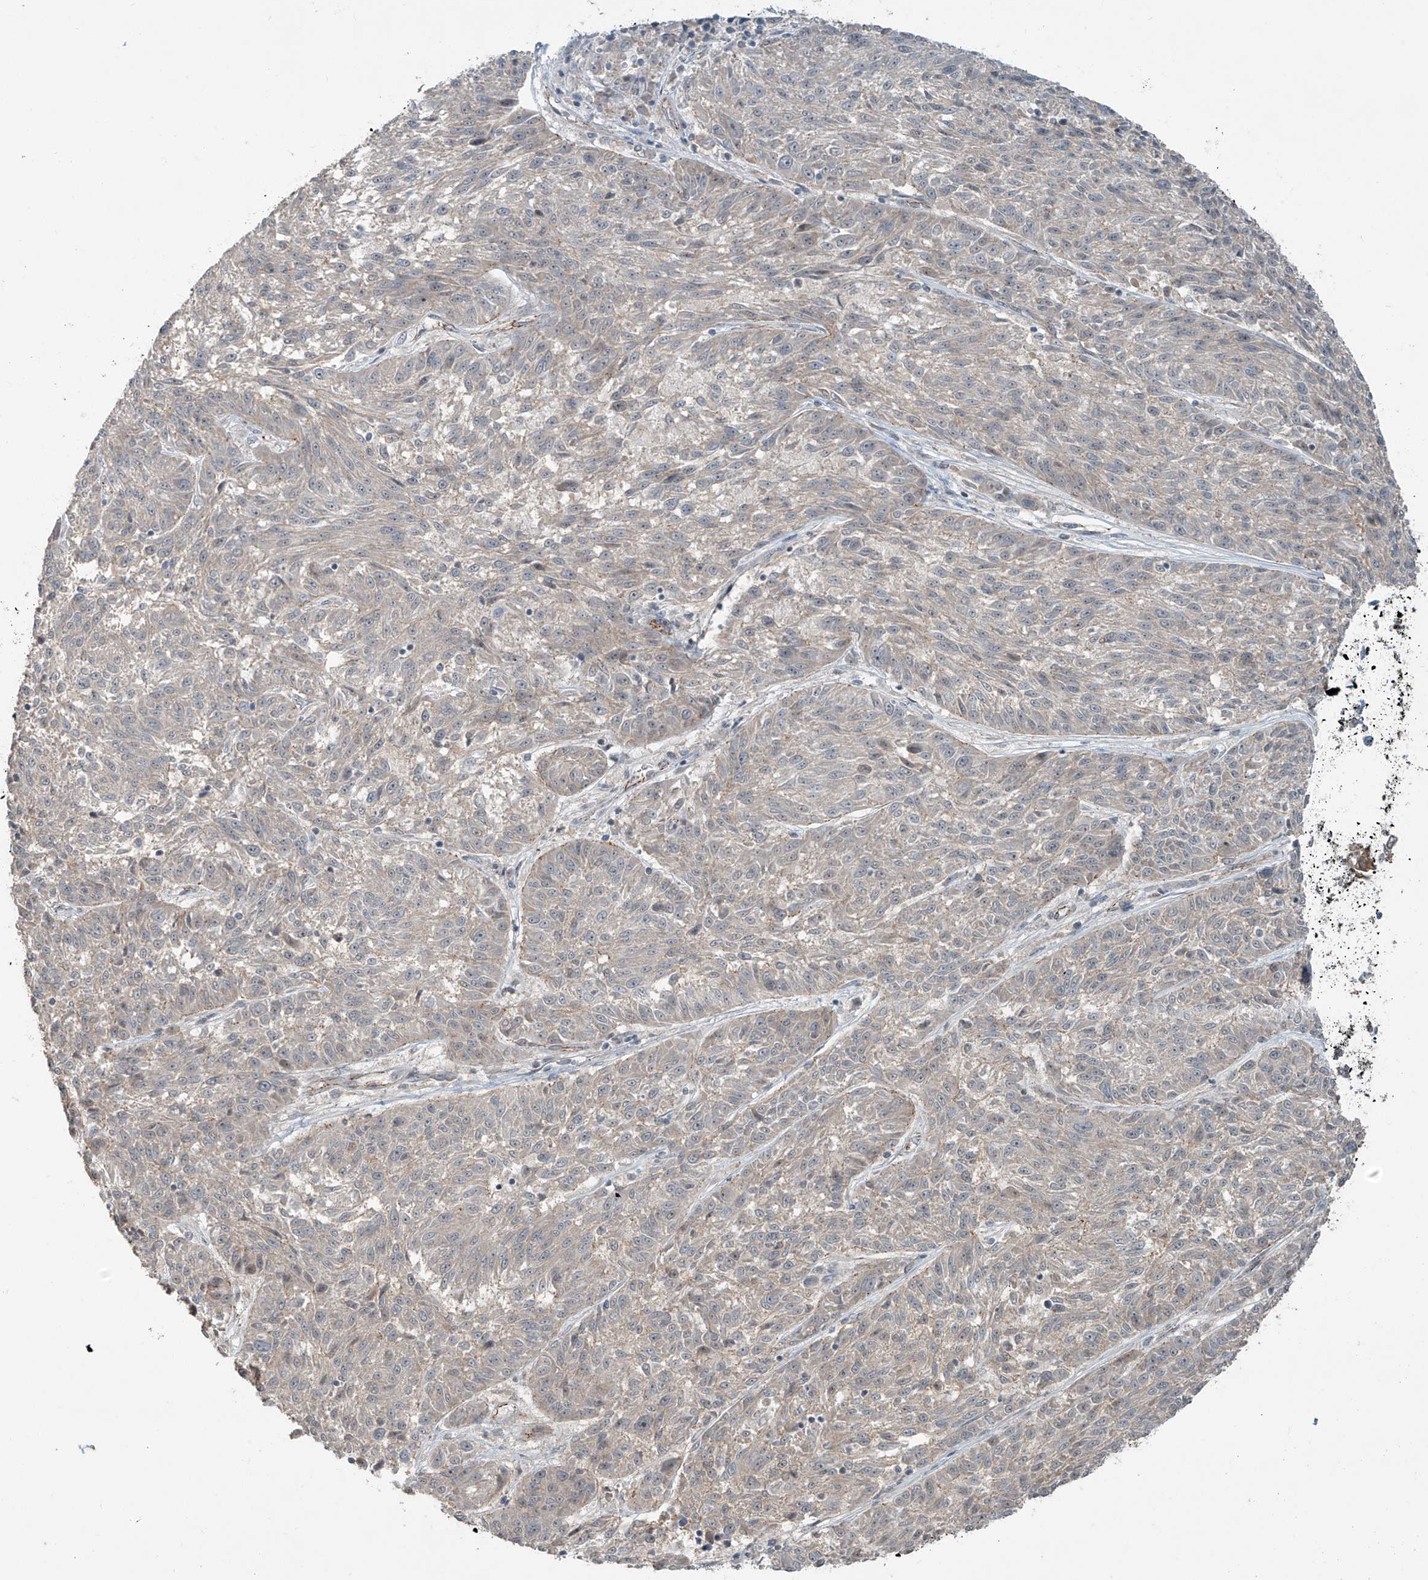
{"staining": {"intensity": "negative", "quantity": "none", "location": "none"}, "tissue": "melanoma", "cell_type": "Tumor cells", "image_type": "cancer", "snomed": [{"axis": "morphology", "description": "Malignant melanoma, NOS"}, {"axis": "topography", "description": "Skin"}], "caption": "Human malignant melanoma stained for a protein using IHC exhibits no expression in tumor cells.", "gene": "ZNF16", "patient": {"sex": "male", "age": 53}}